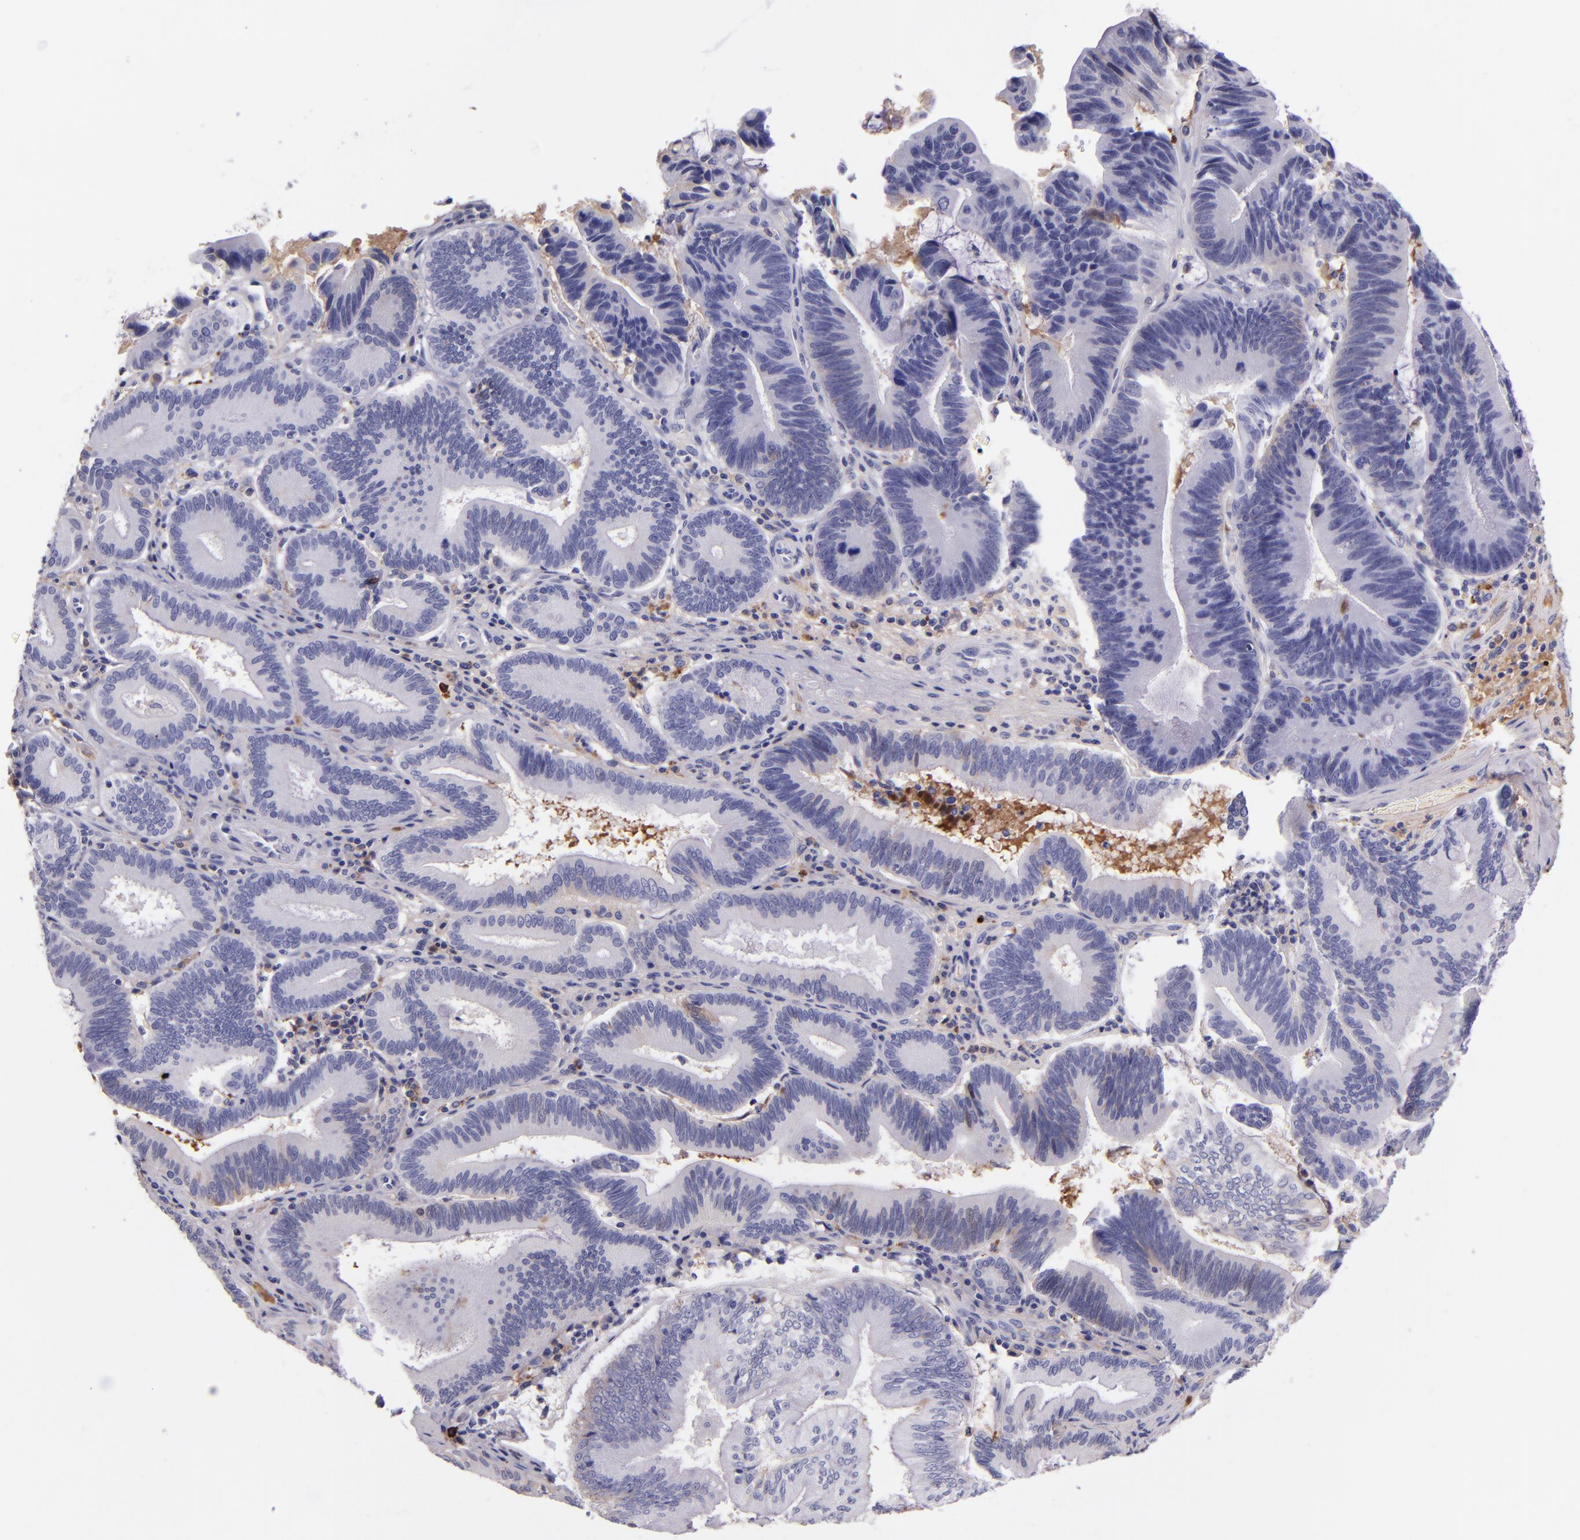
{"staining": {"intensity": "negative", "quantity": "none", "location": "none"}, "tissue": "pancreatic cancer", "cell_type": "Tumor cells", "image_type": "cancer", "snomed": [{"axis": "morphology", "description": "Adenocarcinoma, NOS"}, {"axis": "topography", "description": "Pancreas"}], "caption": "IHC of human pancreatic cancer demonstrates no staining in tumor cells.", "gene": "KNG1", "patient": {"sex": "male", "age": 82}}